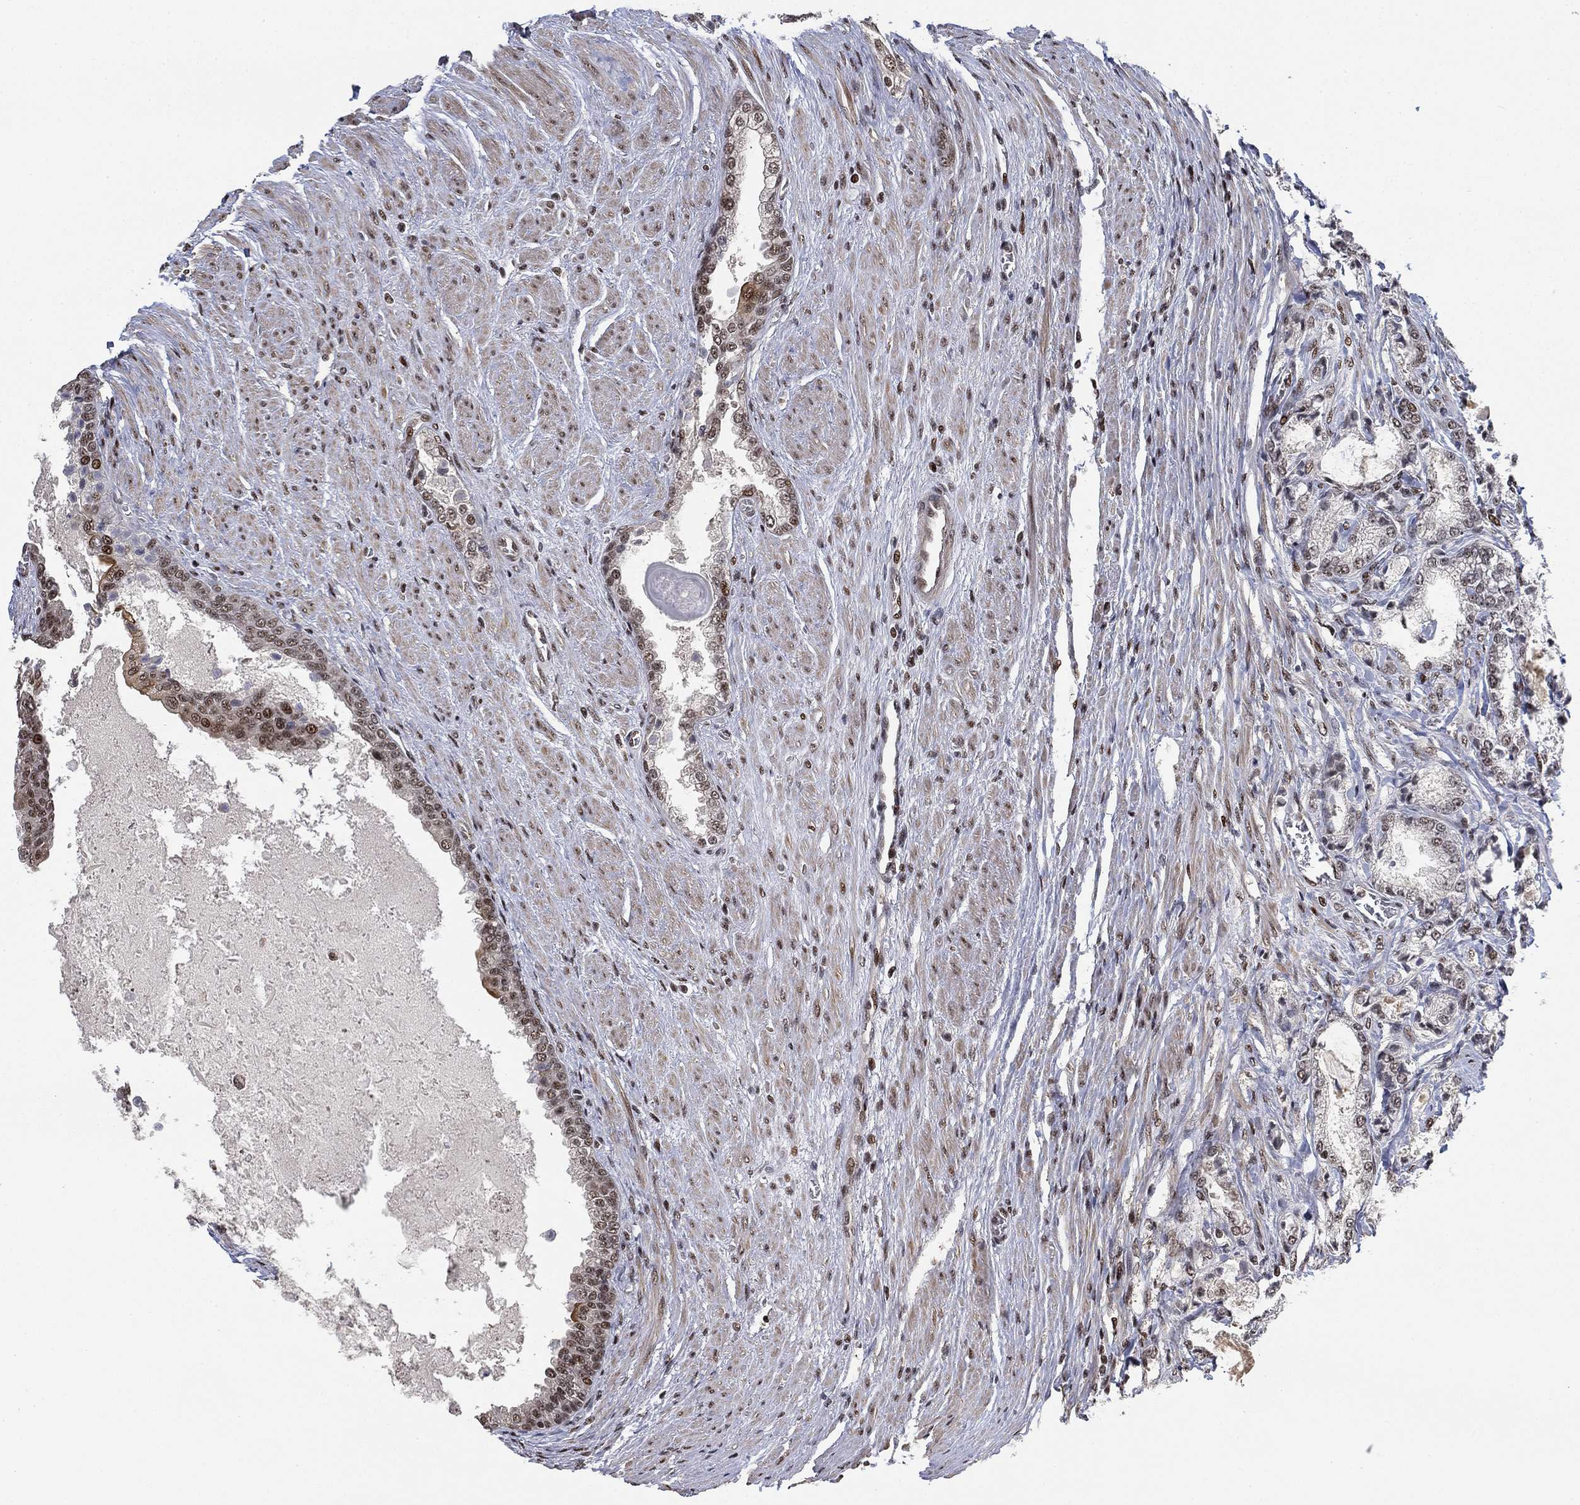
{"staining": {"intensity": "moderate", "quantity": "25%-75%", "location": "nuclear"}, "tissue": "prostate cancer", "cell_type": "Tumor cells", "image_type": "cancer", "snomed": [{"axis": "morphology", "description": "Adenocarcinoma, NOS"}, {"axis": "topography", "description": "Prostate and seminal vesicle, NOS"}, {"axis": "topography", "description": "Prostate"}], "caption": "An immunohistochemistry (IHC) micrograph of neoplastic tissue is shown. Protein staining in brown shows moderate nuclear positivity in prostate adenocarcinoma within tumor cells.", "gene": "ZSCAN30", "patient": {"sex": "male", "age": 62}}